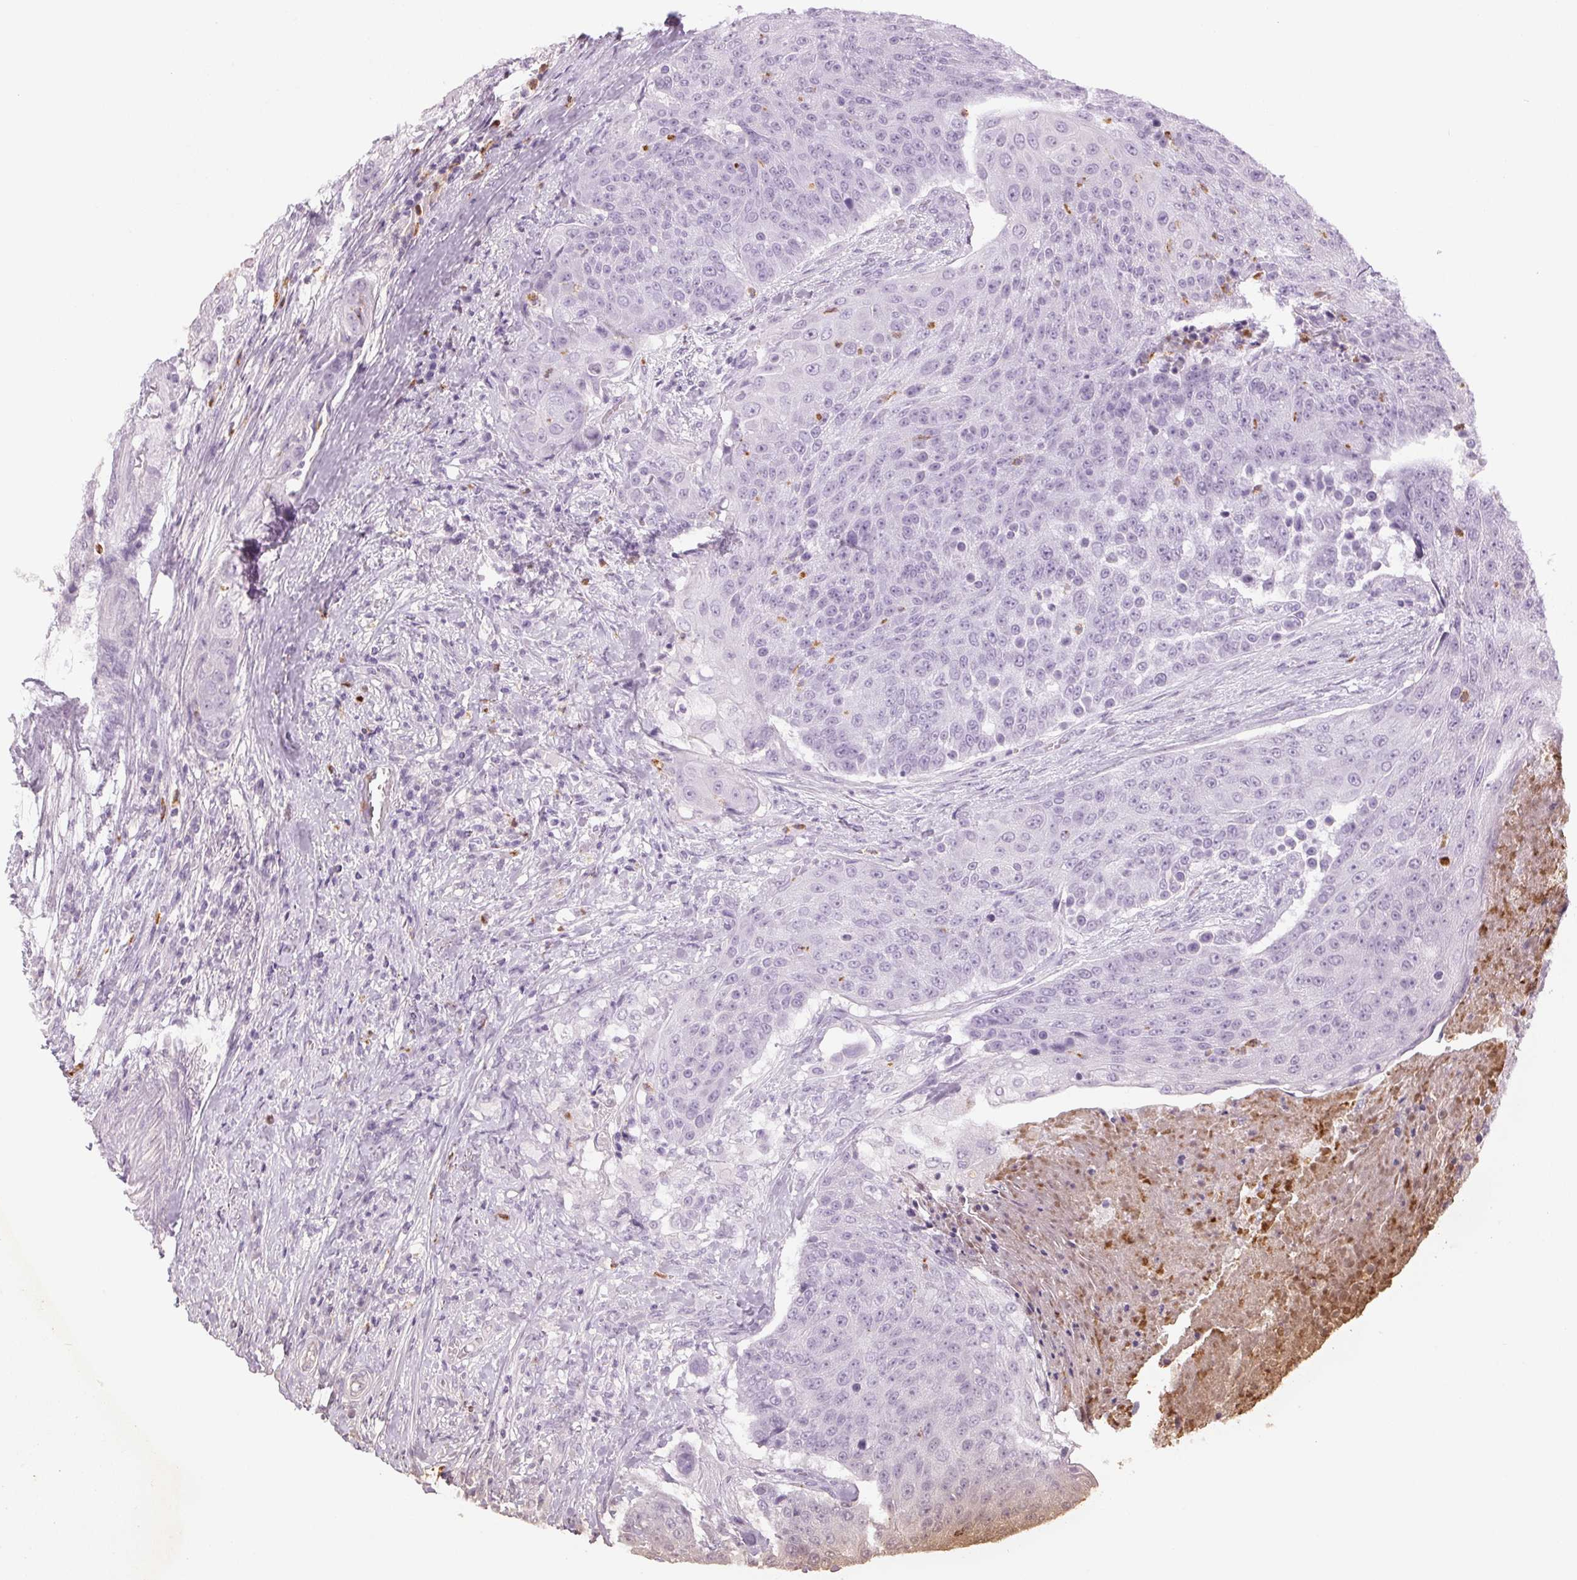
{"staining": {"intensity": "negative", "quantity": "none", "location": "none"}, "tissue": "urothelial cancer", "cell_type": "Tumor cells", "image_type": "cancer", "snomed": [{"axis": "morphology", "description": "Urothelial carcinoma, High grade"}, {"axis": "topography", "description": "Urinary bladder"}], "caption": "Immunohistochemistry (IHC) micrograph of high-grade urothelial carcinoma stained for a protein (brown), which shows no positivity in tumor cells.", "gene": "LTF", "patient": {"sex": "female", "age": 63}}